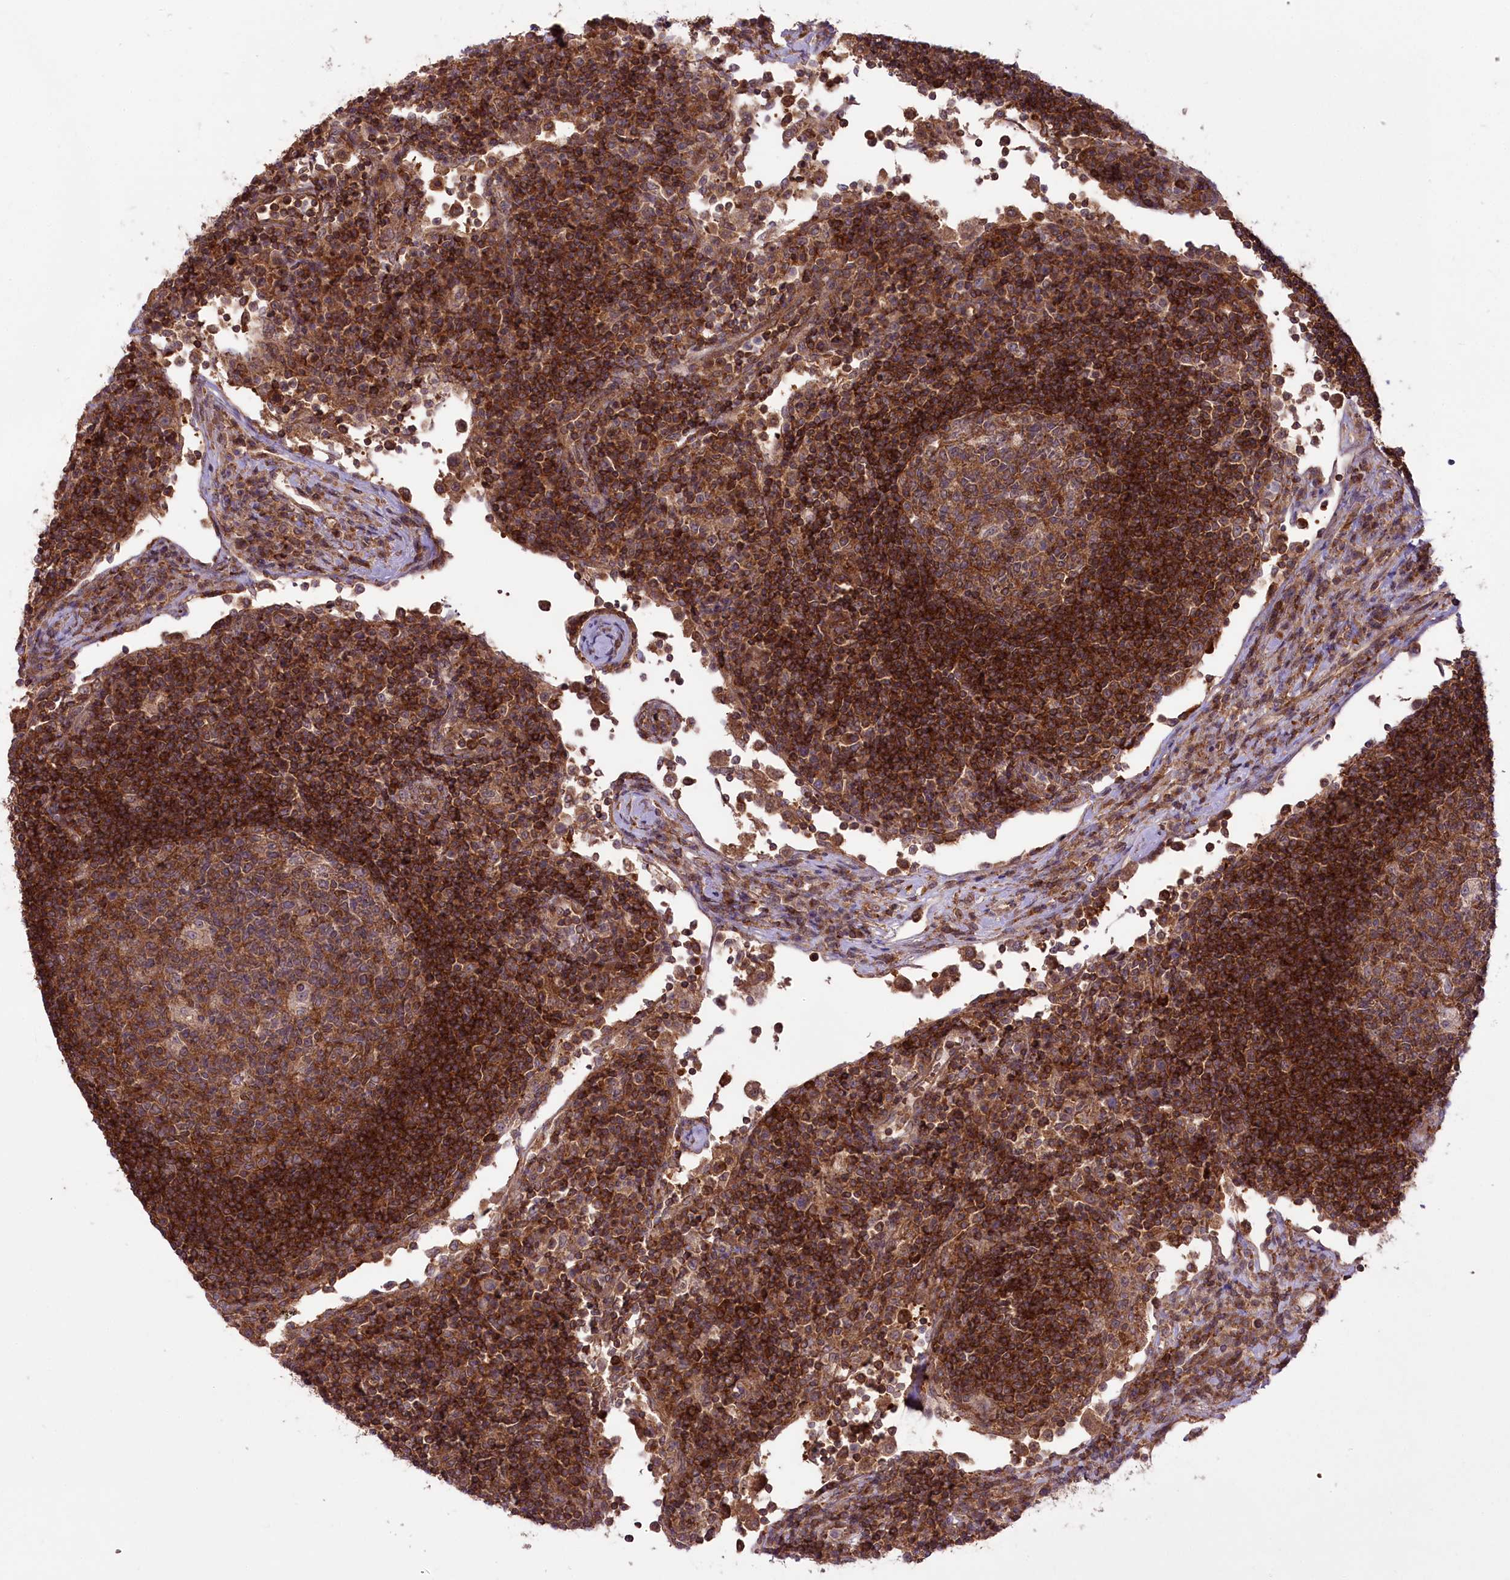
{"staining": {"intensity": "moderate", "quantity": ">75%", "location": "cytoplasmic/membranous"}, "tissue": "lymph node", "cell_type": "Germinal center cells", "image_type": "normal", "snomed": [{"axis": "morphology", "description": "Normal tissue, NOS"}, {"axis": "topography", "description": "Lymph node"}], "caption": "The micrograph reveals immunohistochemical staining of normal lymph node. There is moderate cytoplasmic/membranous positivity is seen in about >75% of germinal center cells. Nuclei are stained in blue.", "gene": "CCDC91", "patient": {"sex": "female", "age": 53}}